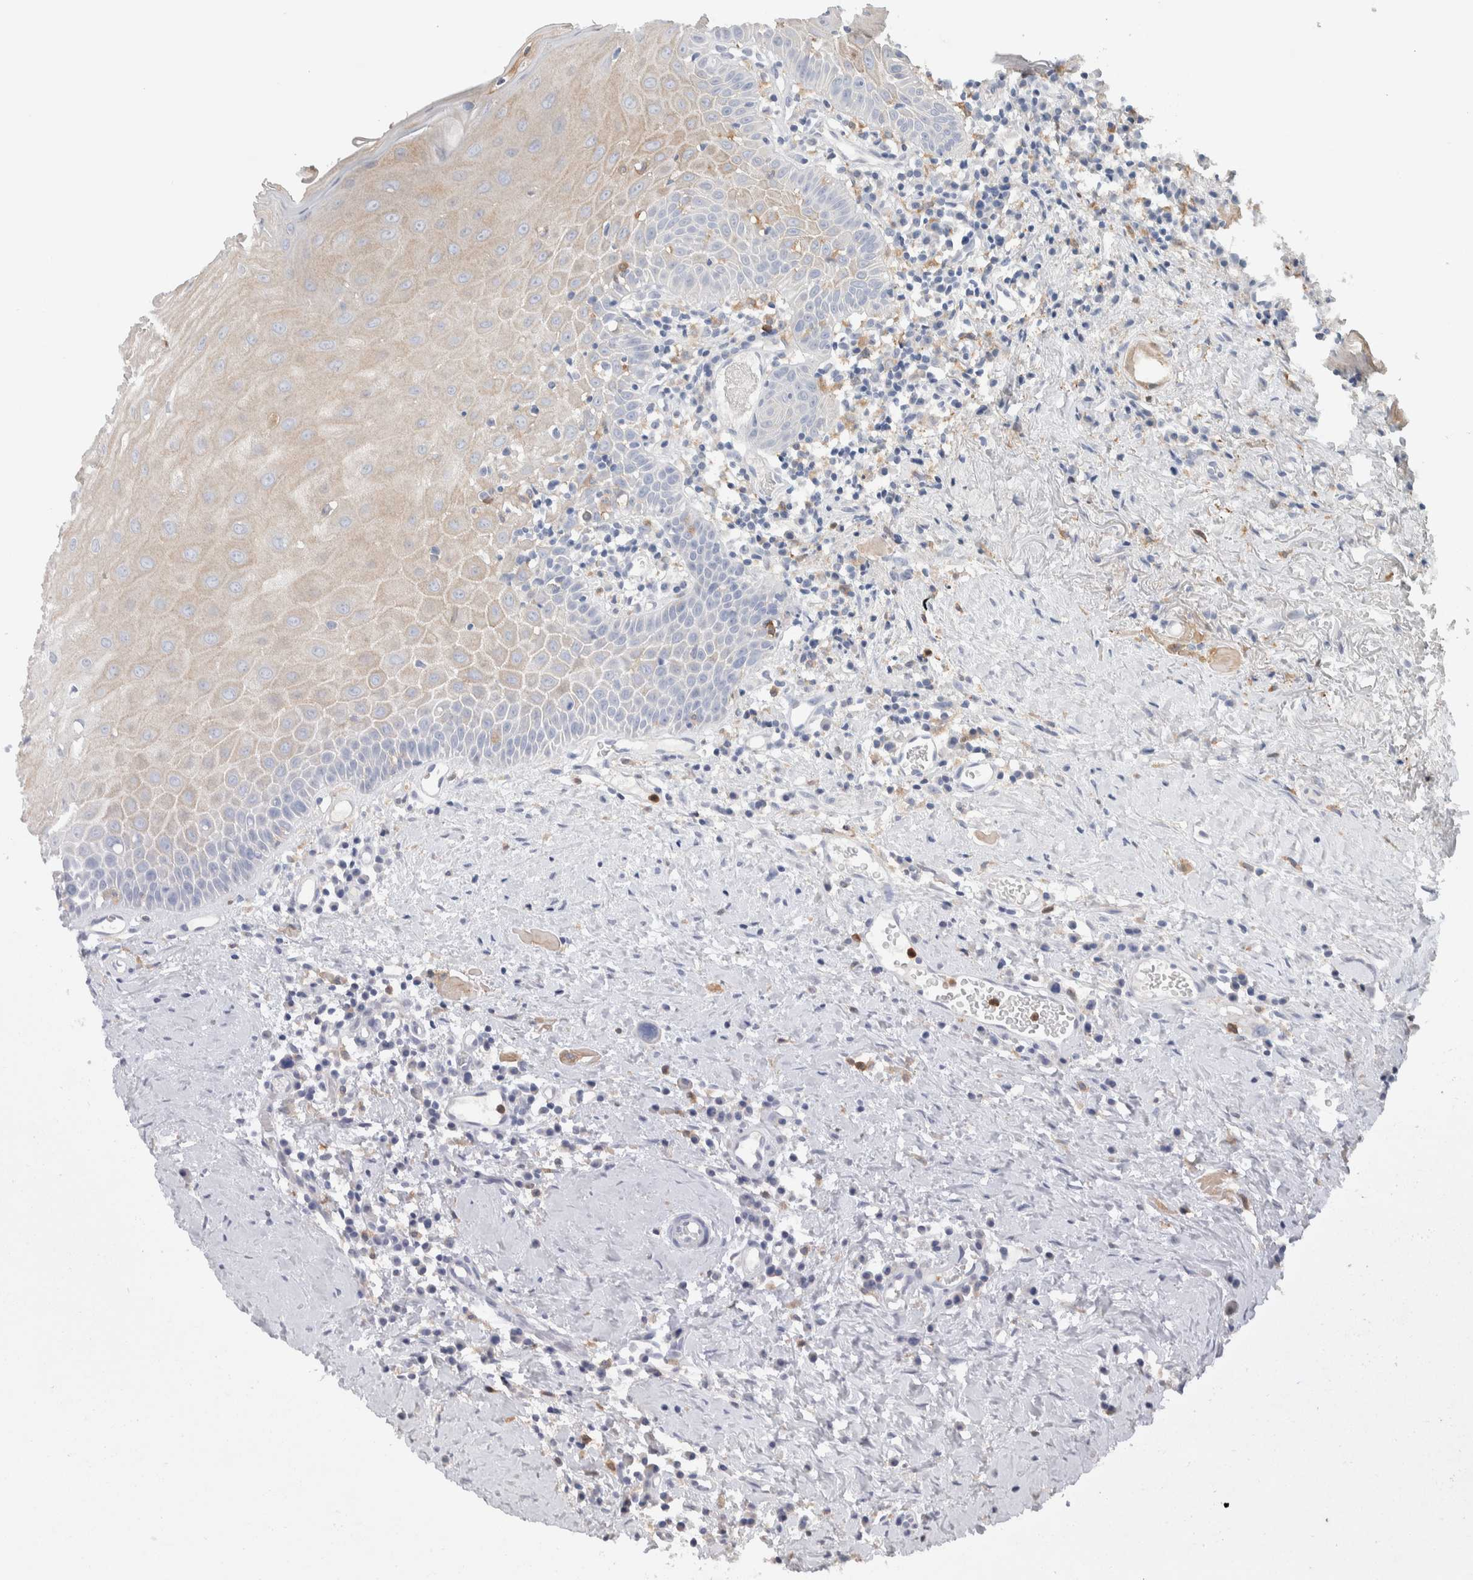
{"staining": {"intensity": "weak", "quantity": "<25%", "location": "cytoplasmic/membranous"}, "tissue": "oral mucosa", "cell_type": "Squamous epithelial cells", "image_type": "normal", "snomed": [{"axis": "morphology", "description": "Normal tissue, NOS"}, {"axis": "topography", "description": "Skeletal muscle"}, {"axis": "topography", "description": "Oral tissue"}, {"axis": "topography", "description": "Peripheral nerve tissue"}], "caption": "Immunohistochemistry image of benign oral mucosa stained for a protein (brown), which displays no positivity in squamous epithelial cells. (Stains: DAB (3,3'-diaminobenzidine) IHC with hematoxylin counter stain, Microscopy: brightfield microscopy at high magnification).", "gene": "NCF2", "patient": {"sex": "female", "age": 84}}